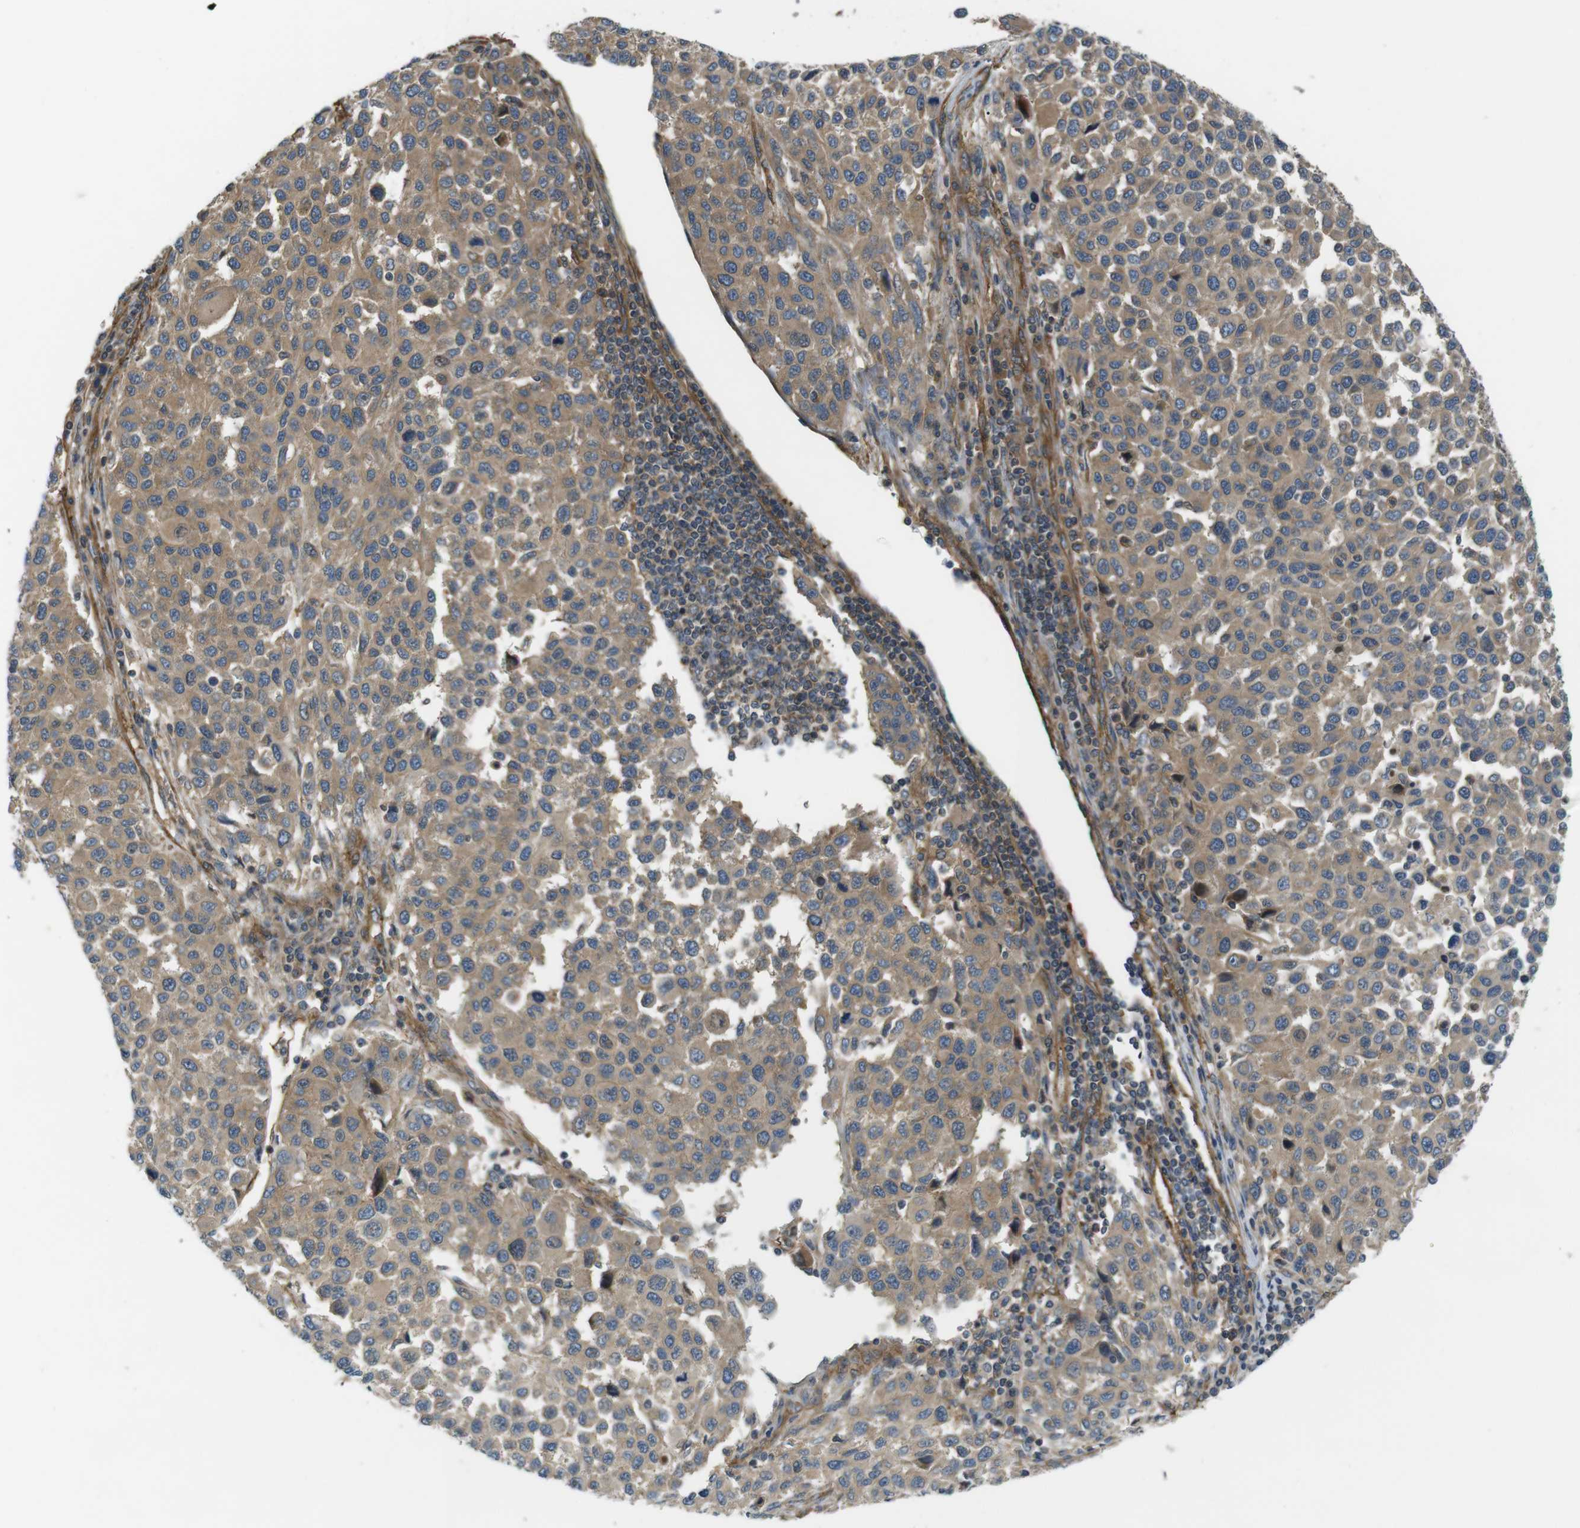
{"staining": {"intensity": "moderate", "quantity": ">75%", "location": "cytoplasmic/membranous"}, "tissue": "melanoma", "cell_type": "Tumor cells", "image_type": "cancer", "snomed": [{"axis": "morphology", "description": "Malignant melanoma, Metastatic site"}, {"axis": "topography", "description": "Lymph node"}], "caption": "Tumor cells show moderate cytoplasmic/membranous positivity in about >75% of cells in malignant melanoma (metastatic site). (brown staining indicates protein expression, while blue staining denotes nuclei).", "gene": "TSC1", "patient": {"sex": "male", "age": 61}}